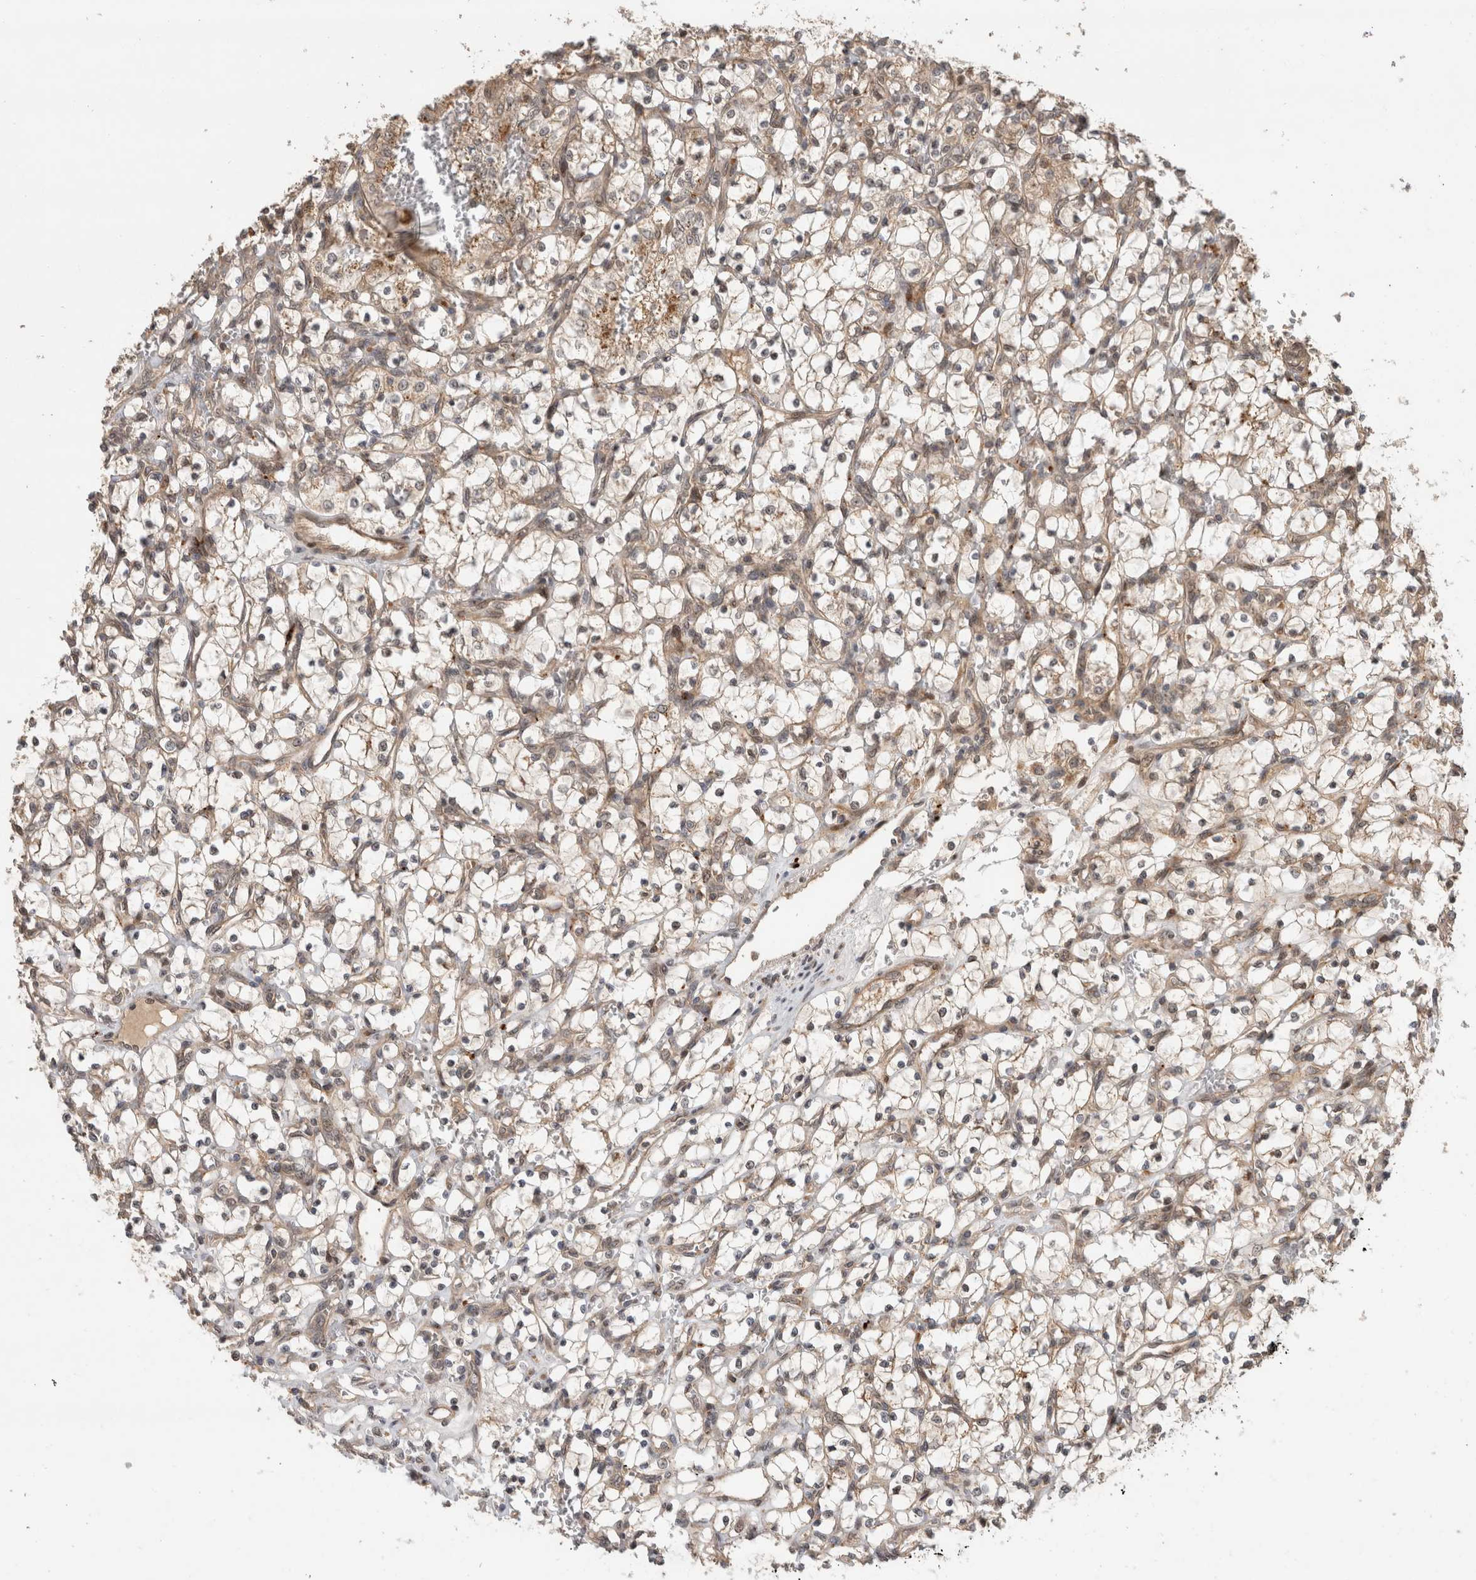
{"staining": {"intensity": "weak", "quantity": ">75%", "location": "cytoplasmic/membranous"}, "tissue": "renal cancer", "cell_type": "Tumor cells", "image_type": "cancer", "snomed": [{"axis": "morphology", "description": "Adenocarcinoma, NOS"}, {"axis": "topography", "description": "Kidney"}], "caption": "A histopathology image showing weak cytoplasmic/membranous positivity in approximately >75% of tumor cells in renal cancer (adenocarcinoma), as visualized by brown immunohistochemical staining.", "gene": "PITPNC1", "patient": {"sex": "female", "age": 69}}